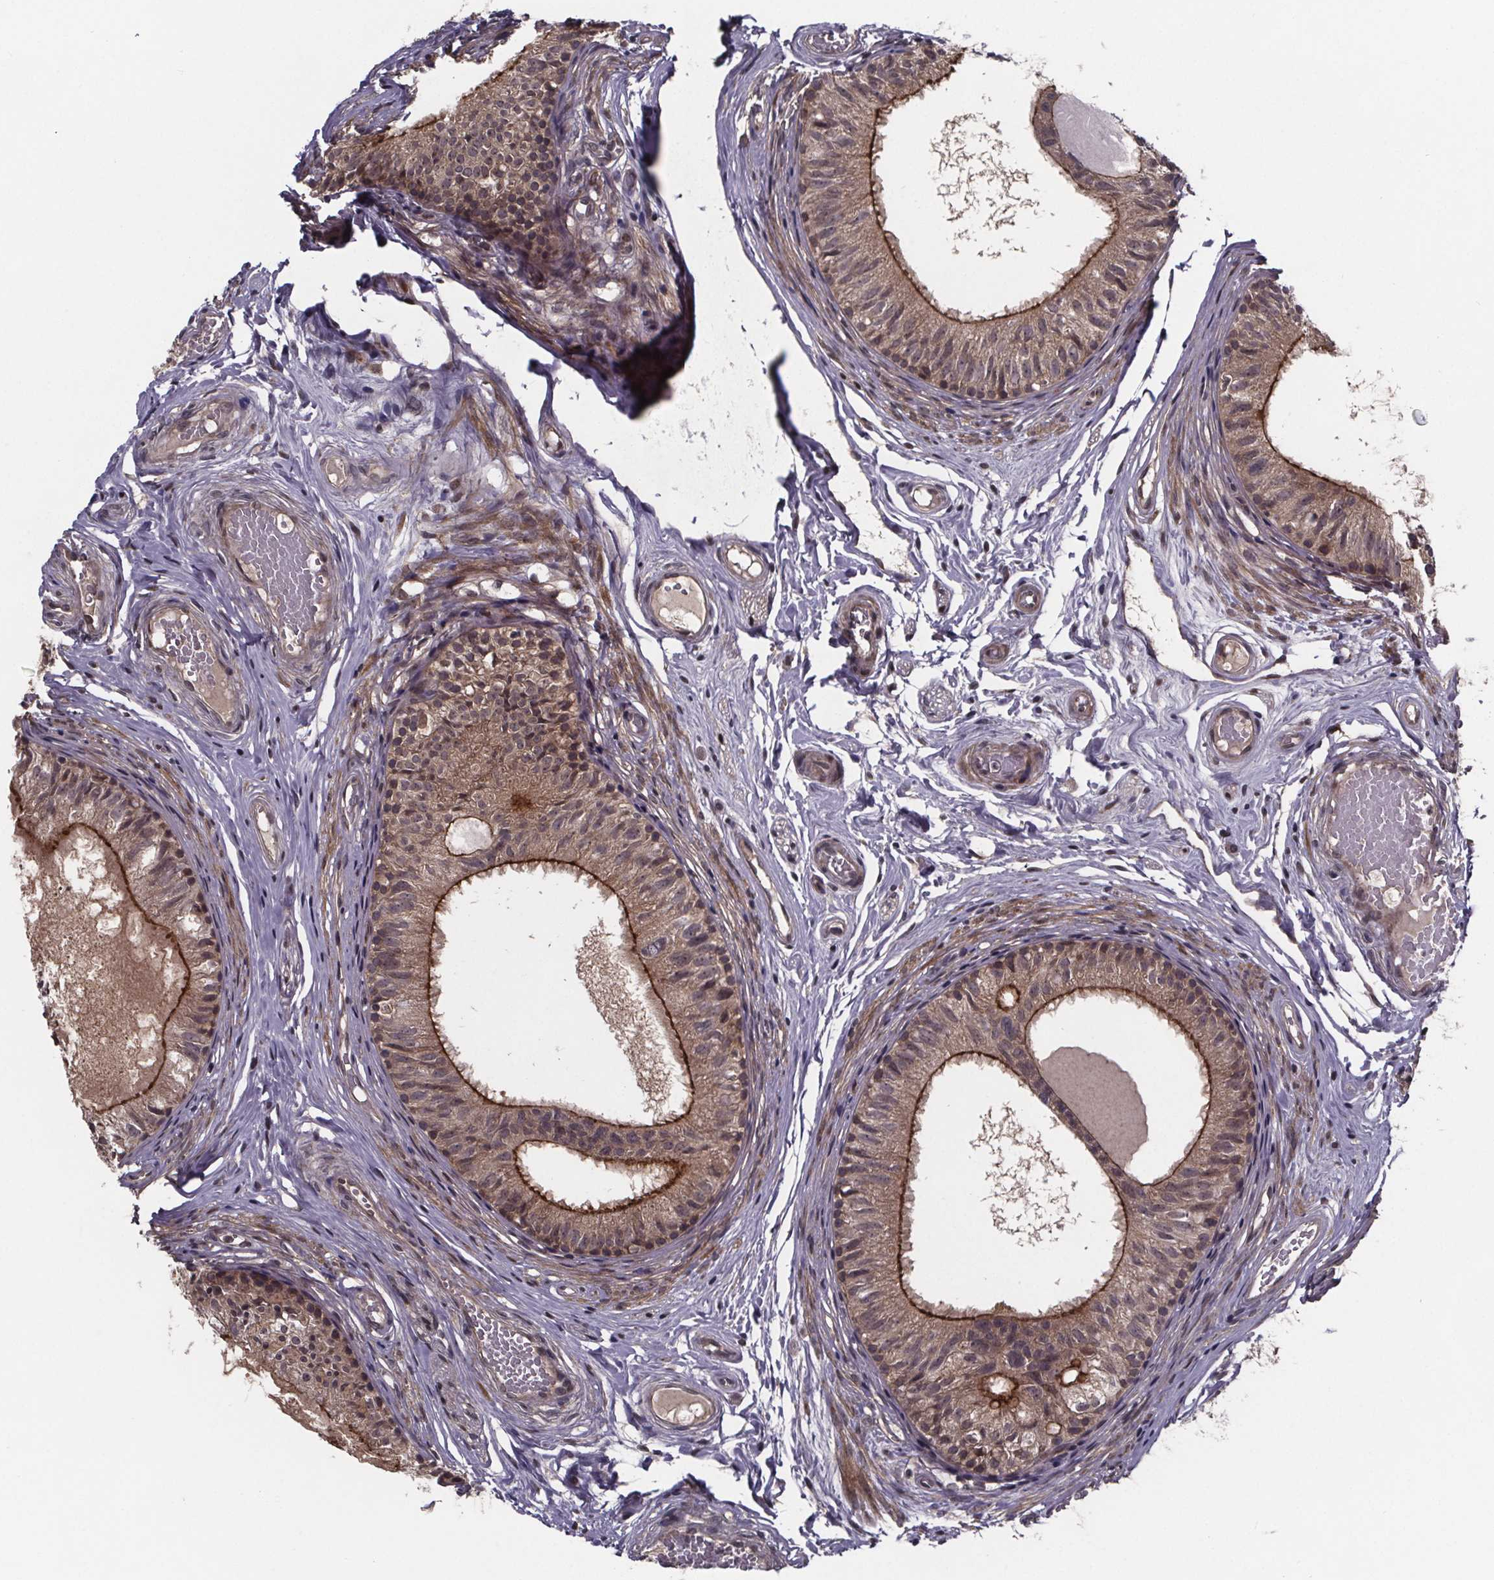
{"staining": {"intensity": "weak", "quantity": ">75%", "location": "cytoplasmic/membranous"}, "tissue": "epididymis", "cell_type": "Glandular cells", "image_type": "normal", "snomed": [{"axis": "morphology", "description": "Normal tissue, NOS"}, {"axis": "topography", "description": "Epididymis"}], "caption": "Benign epididymis demonstrates weak cytoplasmic/membranous positivity in approximately >75% of glandular cells (Brightfield microscopy of DAB IHC at high magnification)..", "gene": "FN3KRP", "patient": {"sex": "male", "age": 29}}